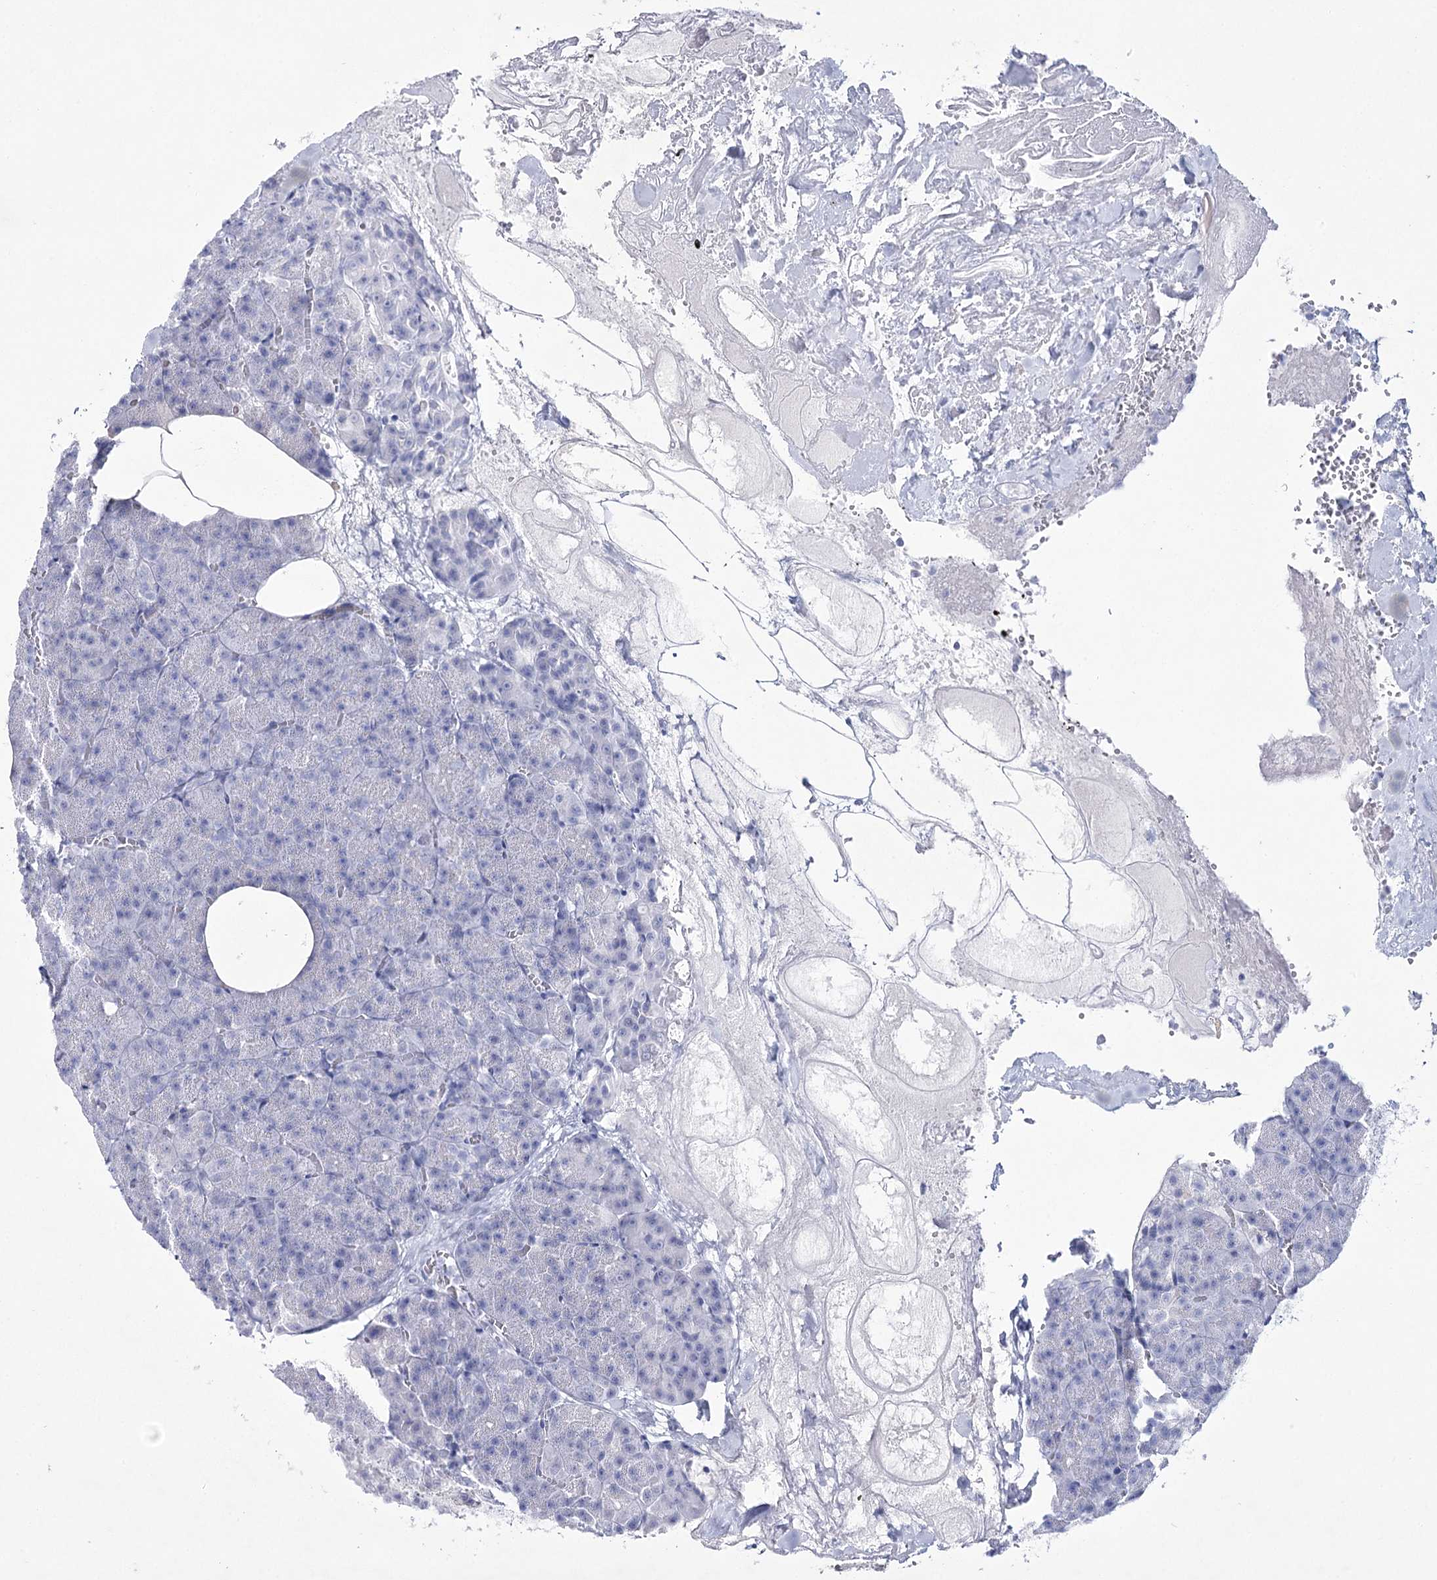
{"staining": {"intensity": "negative", "quantity": "none", "location": "none"}, "tissue": "pancreas", "cell_type": "Exocrine glandular cells", "image_type": "normal", "snomed": [{"axis": "morphology", "description": "Normal tissue, NOS"}, {"axis": "morphology", "description": "Carcinoid, malignant, NOS"}, {"axis": "topography", "description": "Pancreas"}], "caption": "An immunohistochemistry (IHC) image of normal pancreas is shown. There is no staining in exocrine glandular cells of pancreas. The staining was performed using DAB (3,3'-diaminobenzidine) to visualize the protein expression in brown, while the nuclei were stained in blue with hematoxylin (Magnification: 20x).", "gene": "RNF186", "patient": {"sex": "female", "age": 35}}